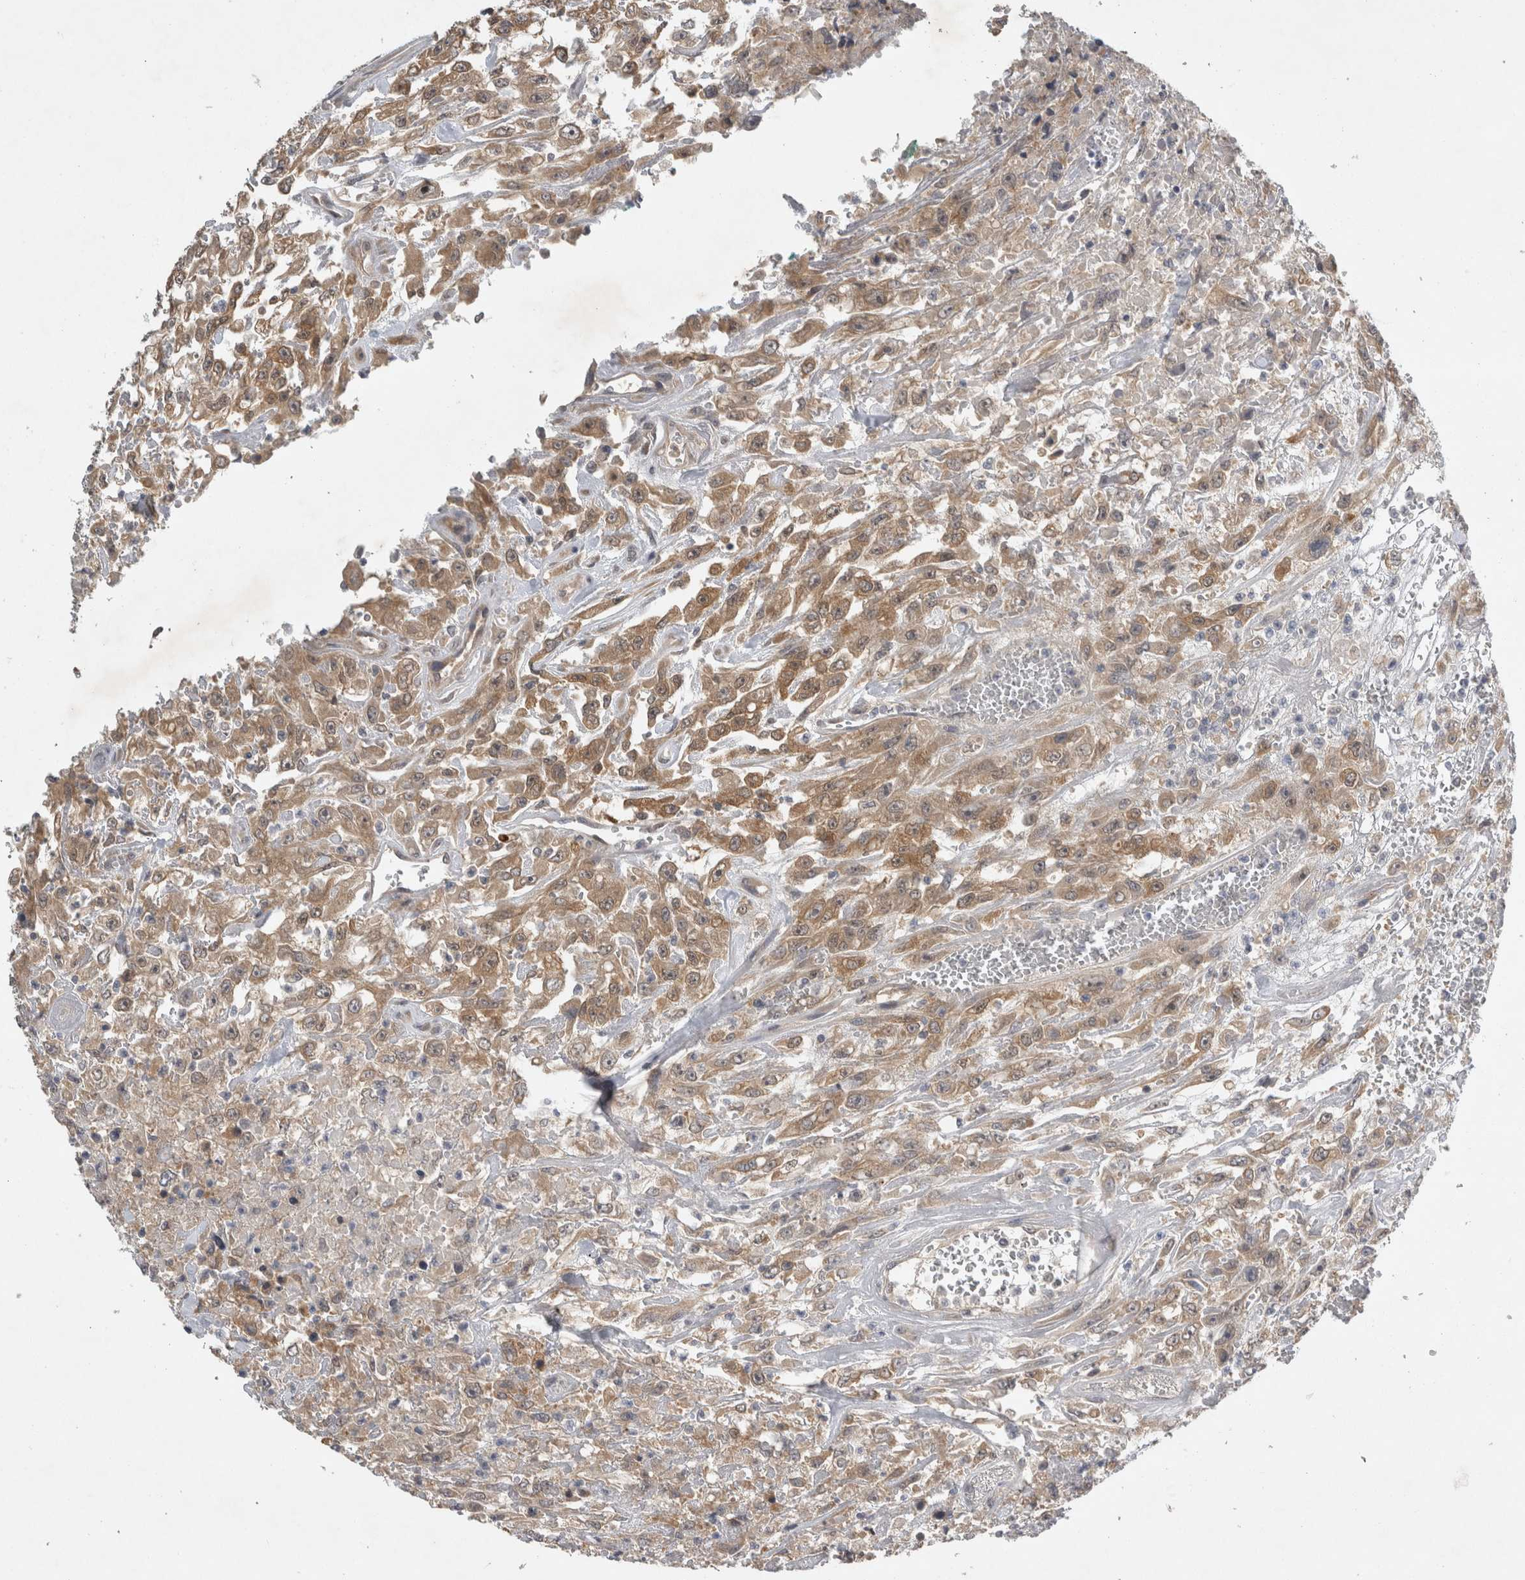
{"staining": {"intensity": "moderate", "quantity": ">75%", "location": "cytoplasmic/membranous"}, "tissue": "urothelial cancer", "cell_type": "Tumor cells", "image_type": "cancer", "snomed": [{"axis": "morphology", "description": "Urothelial carcinoma, High grade"}, {"axis": "topography", "description": "Urinary bladder"}], "caption": "Urothelial carcinoma (high-grade) stained with IHC shows moderate cytoplasmic/membranous positivity in approximately >75% of tumor cells.", "gene": "AASDHPPT", "patient": {"sex": "male", "age": 46}}